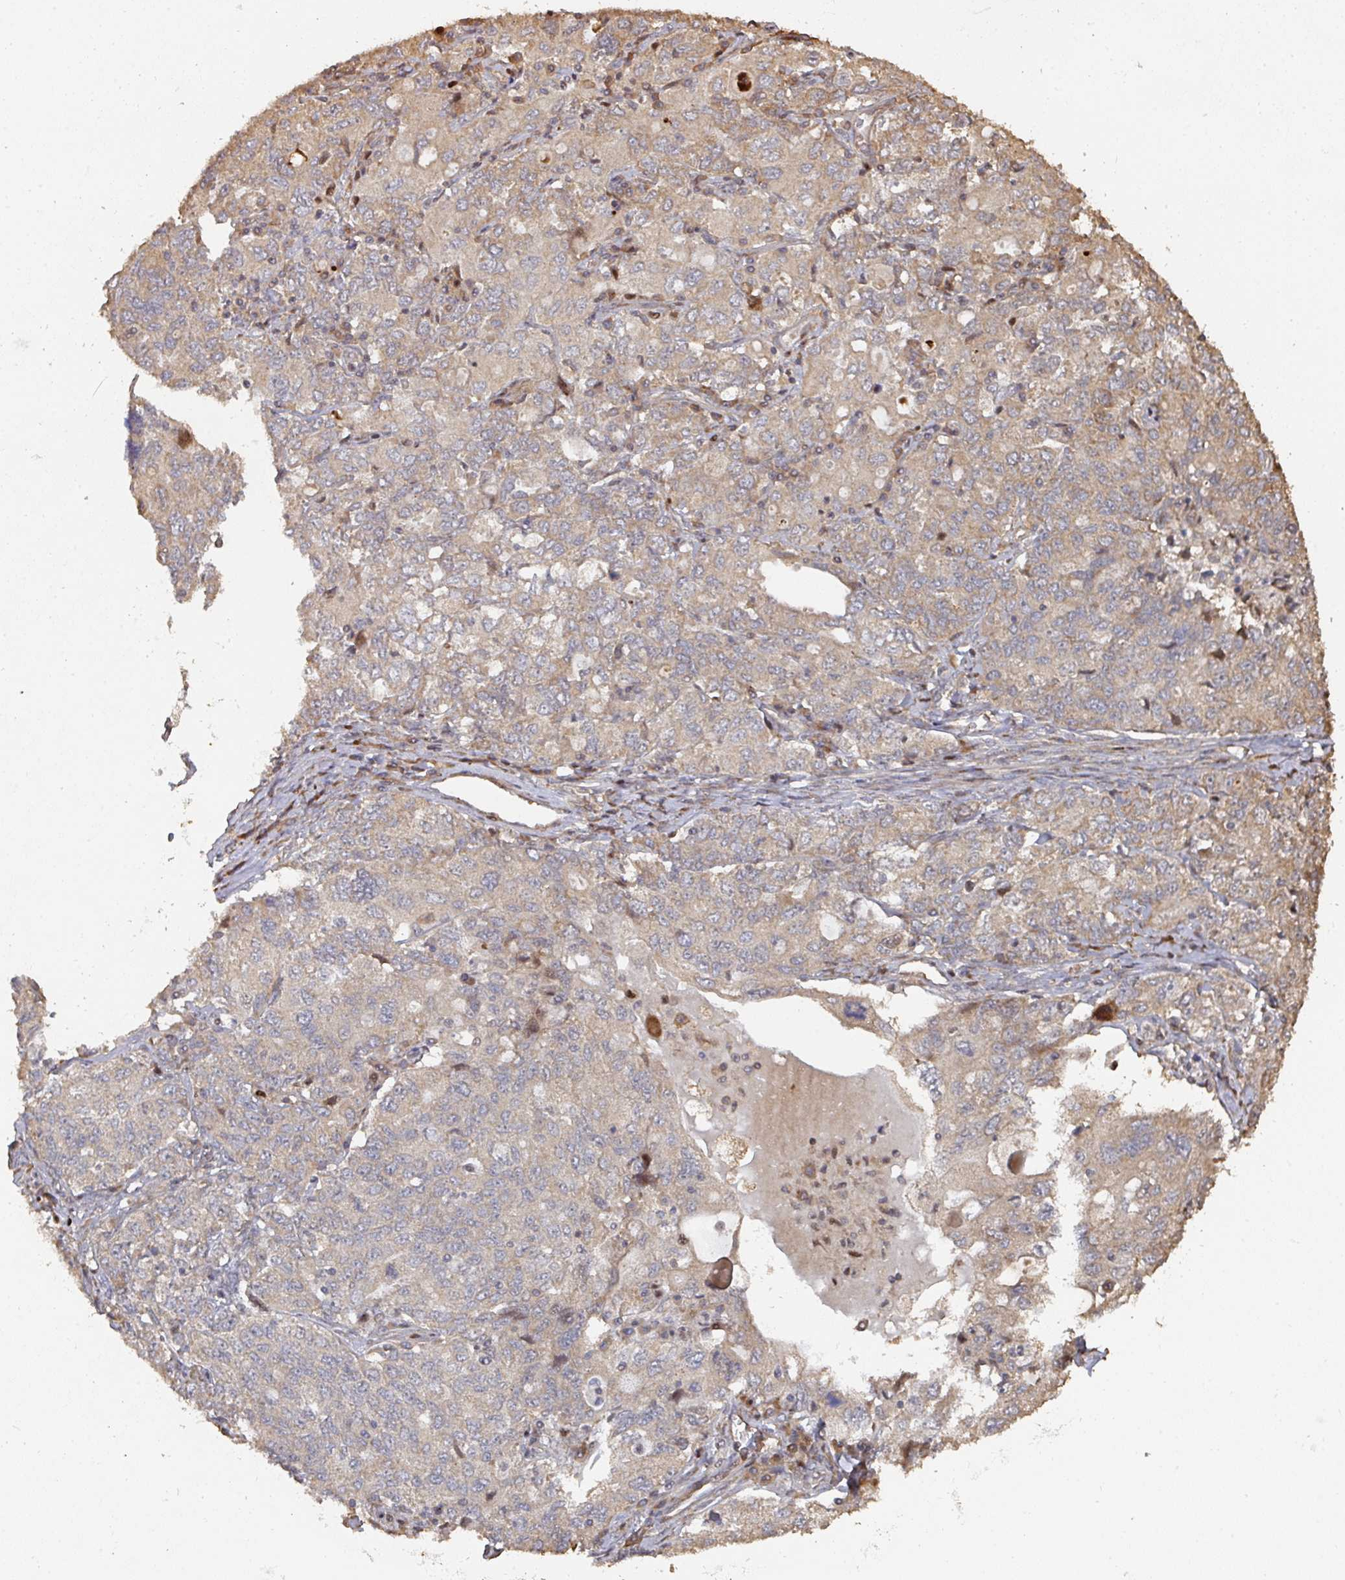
{"staining": {"intensity": "weak", "quantity": "25%-75%", "location": "cytoplasmic/membranous"}, "tissue": "ovarian cancer", "cell_type": "Tumor cells", "image_type": "cancer", "snomed": [{"axis": "morphology", "description": "Carcinoma, endometroid"}, {"axis": "topography", "description": "Ovary"}], "caption": "High-magnification brightfield microscopy of ovarian cancer (endometroid carcinoma) stained with DAB (3,3'-diaminobenzidine) (brown) and counterstained with hematoxylin (blue). tumor cells exhibit weak cytoplasmic/membranous expression is identified in approximately25%-75% of cells. Nuclei are stained in blue.", "gene": "CA7", "patient": {"sex": "female", "age": 62}}